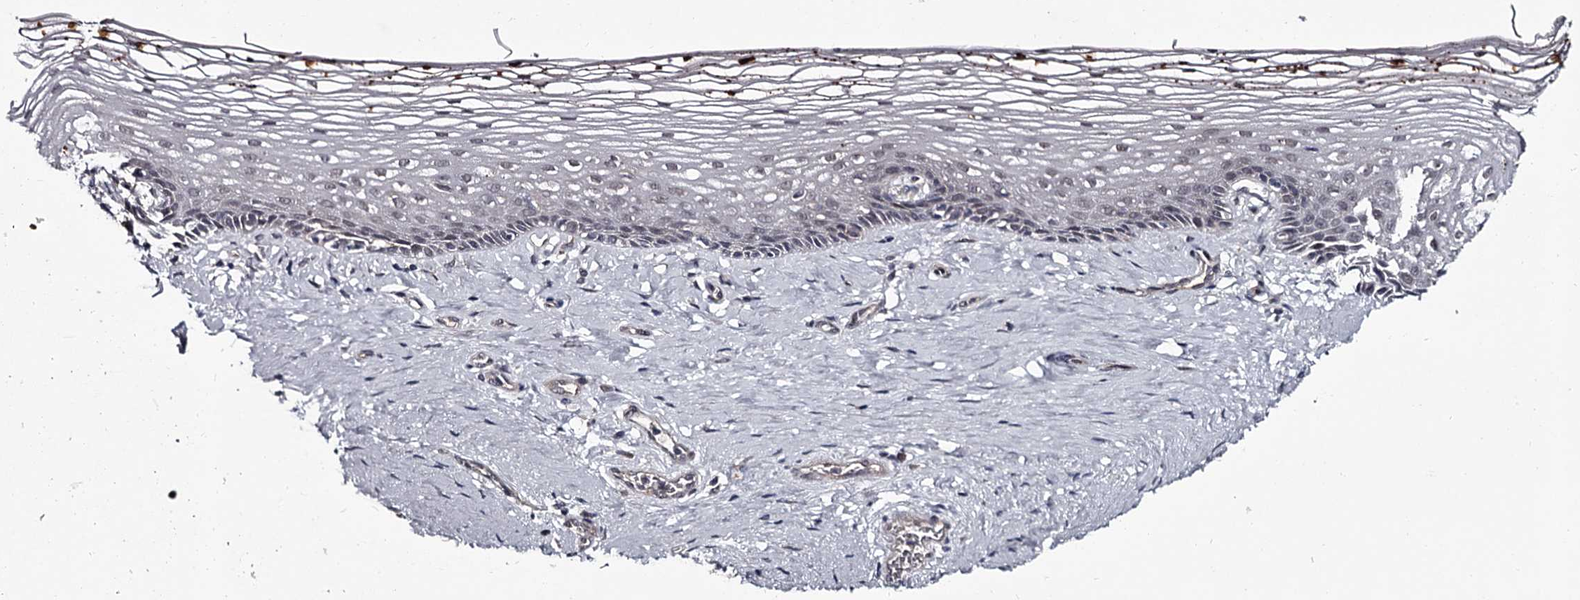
{"staining": {"intensity": "negative", "quantity": "none", "location": "none"}, "tissue": "vagina", "cell_type": "Squamous epithelial cells", "image_type": "normal", "snomed": [{"axis": "morphology", "description": "Normal tissue, NOS"}, {"axis": "topography", "description": "Vagina"}], "caption": "Micrograph shows no significant protein expression in squamous epithelial cells of benign vagina. (DAB immunohistochemistry visualized using brightfield microscopy, high magnification).", "gene": "DAO", "patient": {"sex": "female", "age": 46}}